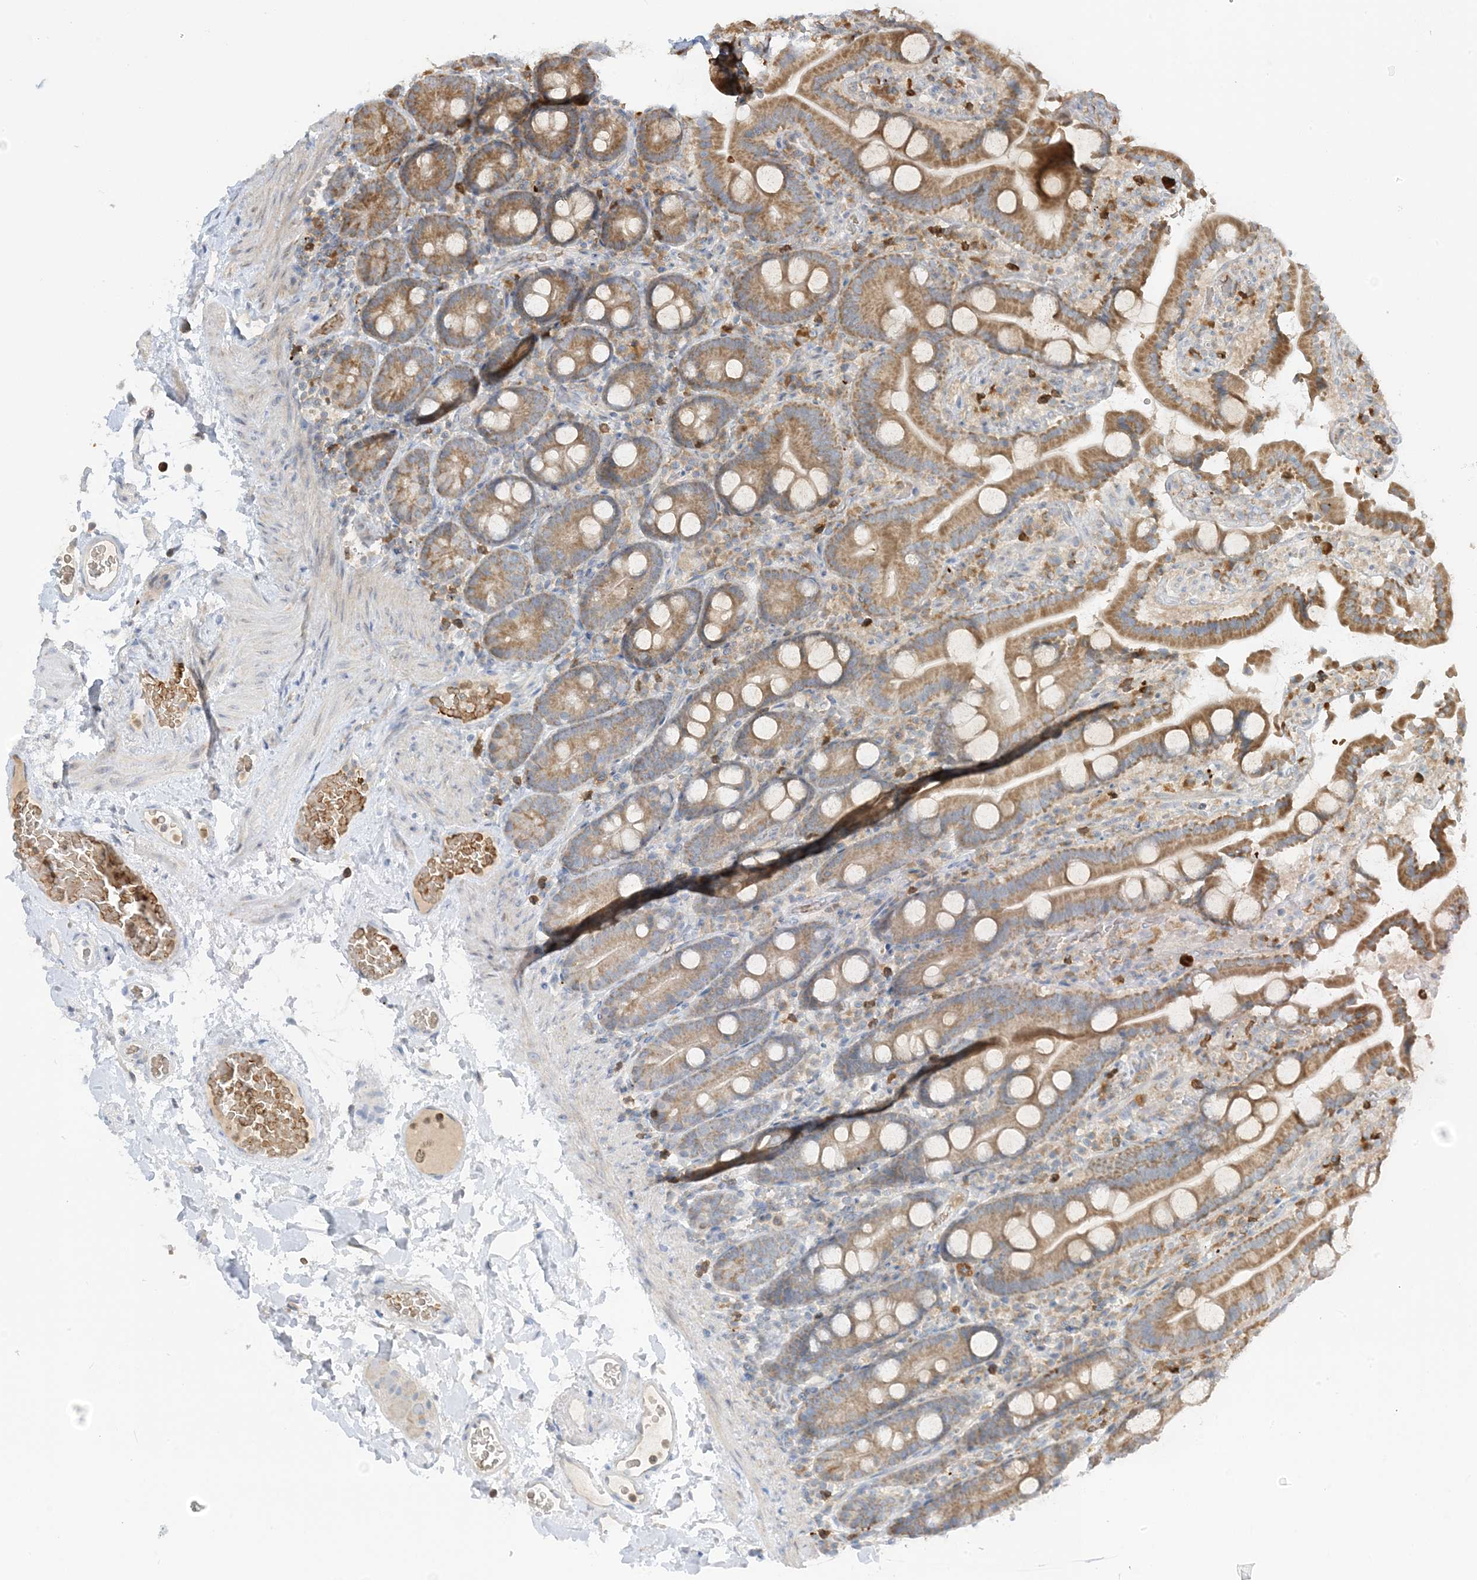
{"staining": {"intensity": "moderate", "quantity": ">75%", "location": "cytoplasmic/membranous"}, "tissue": "duodenum", "cell_type": "Glandular cells", "image_type": "normal", "snomed": [{"axis": "morphology", "description": "Normal tissue, NOS"}, {"axis": "topography", "description": "Duodenum"}], "caption": "DAB (3,3'-diaminobenzidine) immunohistochemical staining of unremarkable human duodenum demonstrates moderate cytoplasmic/membranous protein staining in approximately >75% of glandular cells.", "gene": "NPPC", "patient": {"sex": "male", "age": 55}}